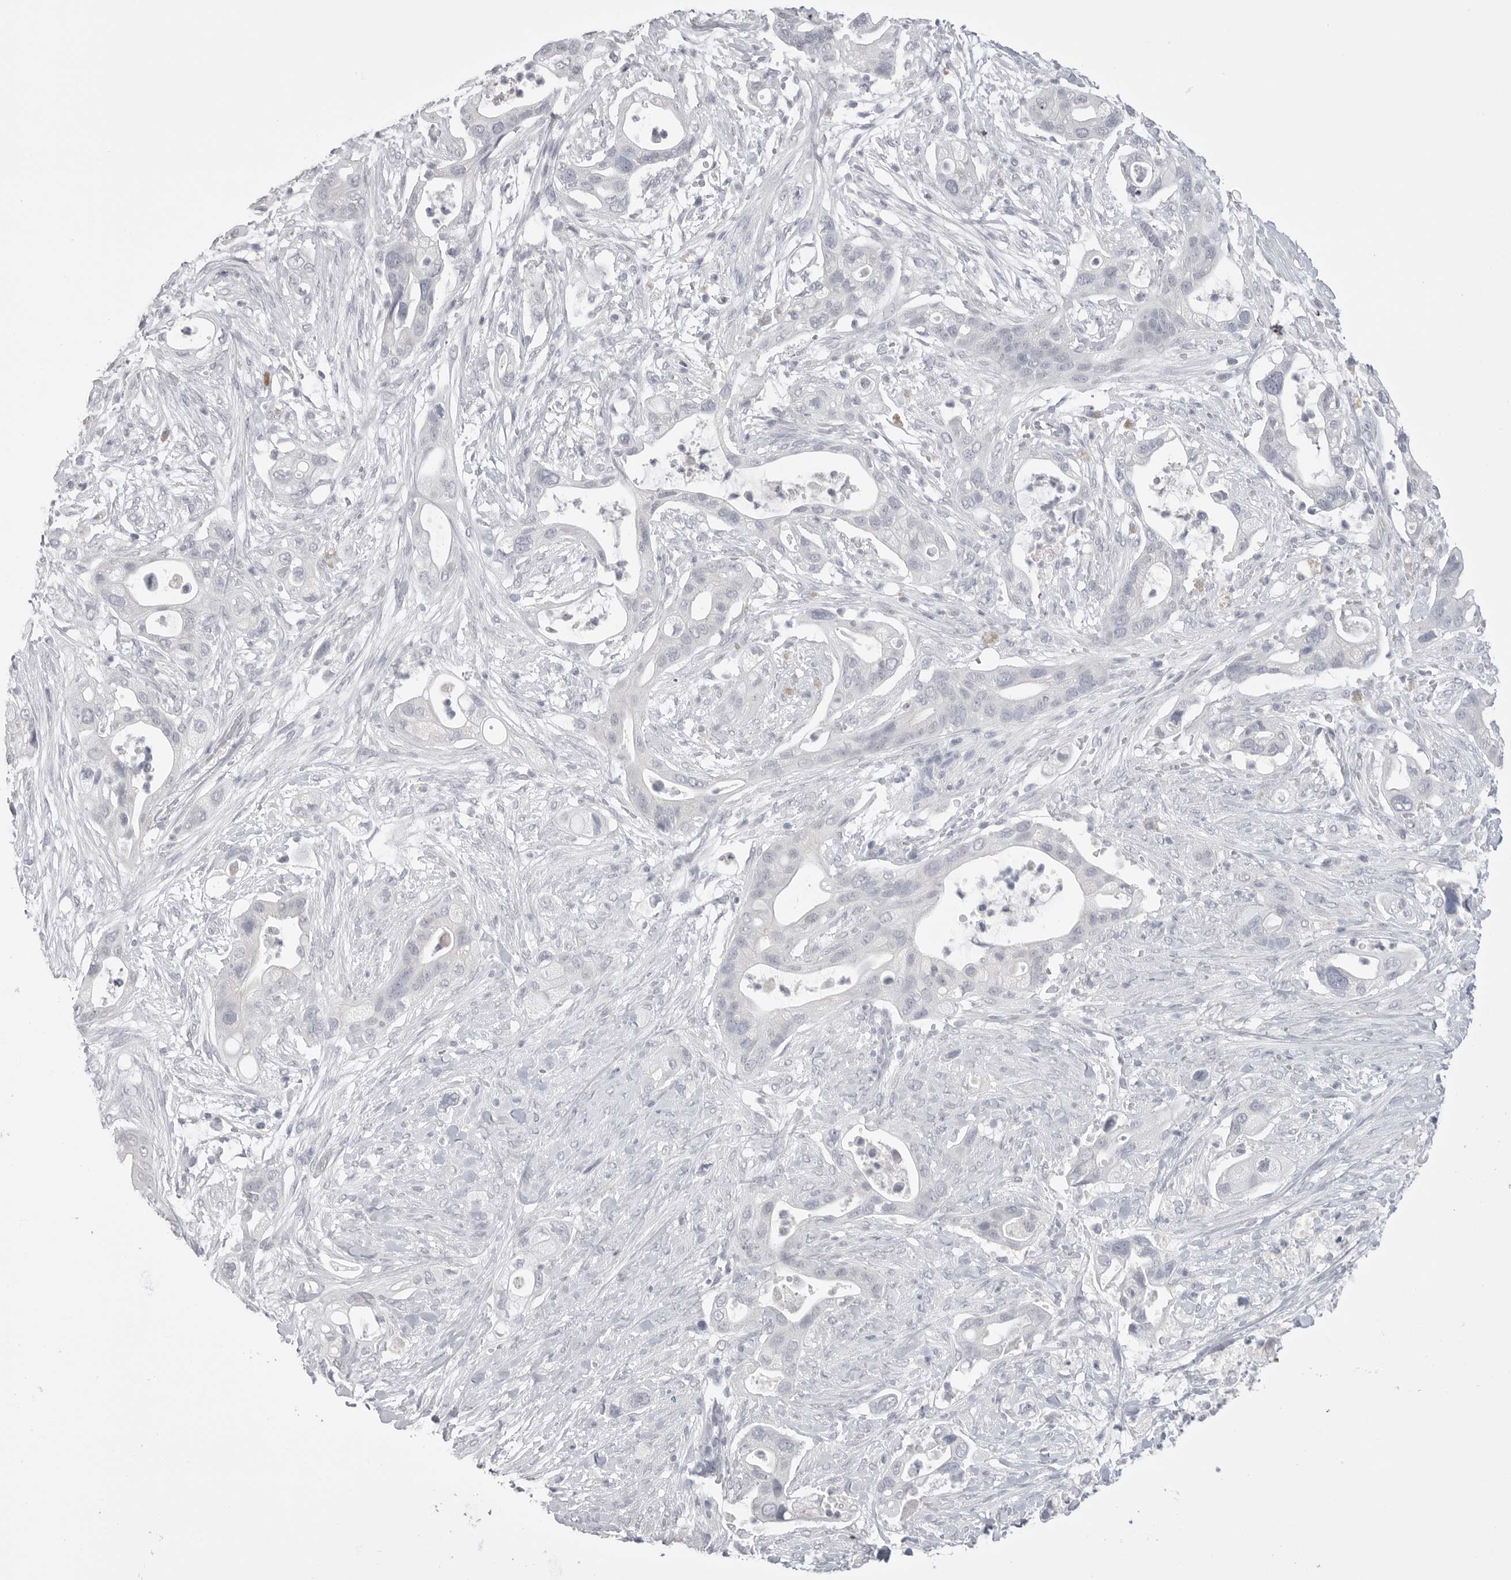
{"staining": {"intensity": "negative", "quantity": "none", "location": "none"}, "tissue": "pancreatic cancer", "cell_type": "Tumor cells", "image_type": "cancer", "snomed": [{"axis": "morphology", "description": "Adenocarcinoma, NOS"}, {"axis": "topography", "description": "Pancreas"}], "caption": "Adenocarcinoma (pancreatic) was stained to show a protein in brown. There is no significant expression in tumor cells.", "gene": "CPB1", "patient": {"sex": "male", "age": 53}}